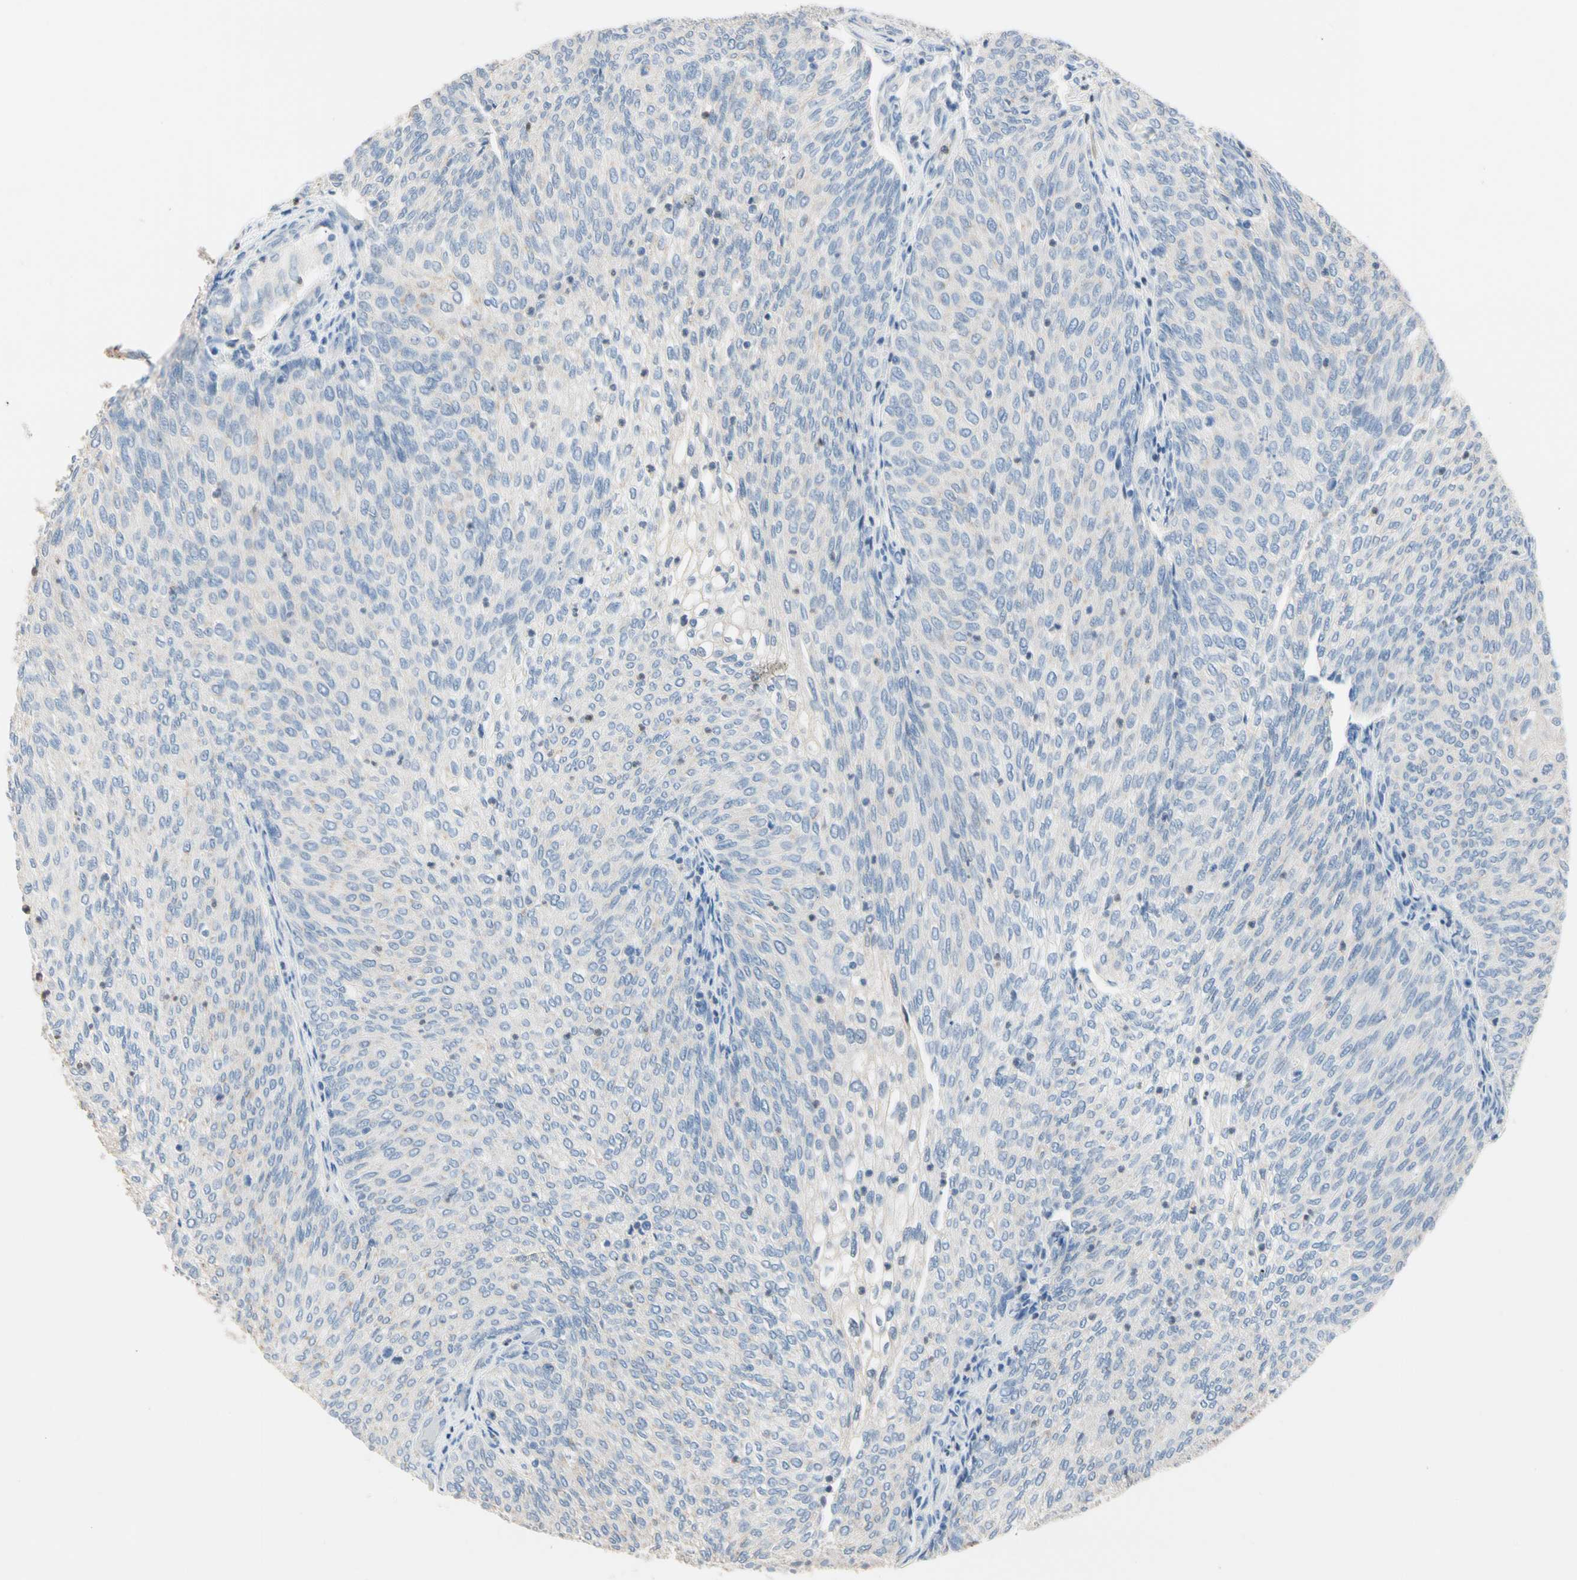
{"staining": {"intensity": "negative", "quantity": "none", "location": "none"}, "tissue": "urothelial cancer", "cell_type": "Tumor cells", "image_type": "cancer", "snomed": [{"axis": "morphology", "description": "Urothelial carcinoma, Low grade"}, {"axis": "topography", "description": "Urinary bladder"}], "caption": "IHC photomicrograph of neoplastic tissue: human urothelial cancer stained with DAB shows no significant protein positivity in tumor cells.", "gene": "BBOX1", "patient": {"sex": "female", "age": 79}}